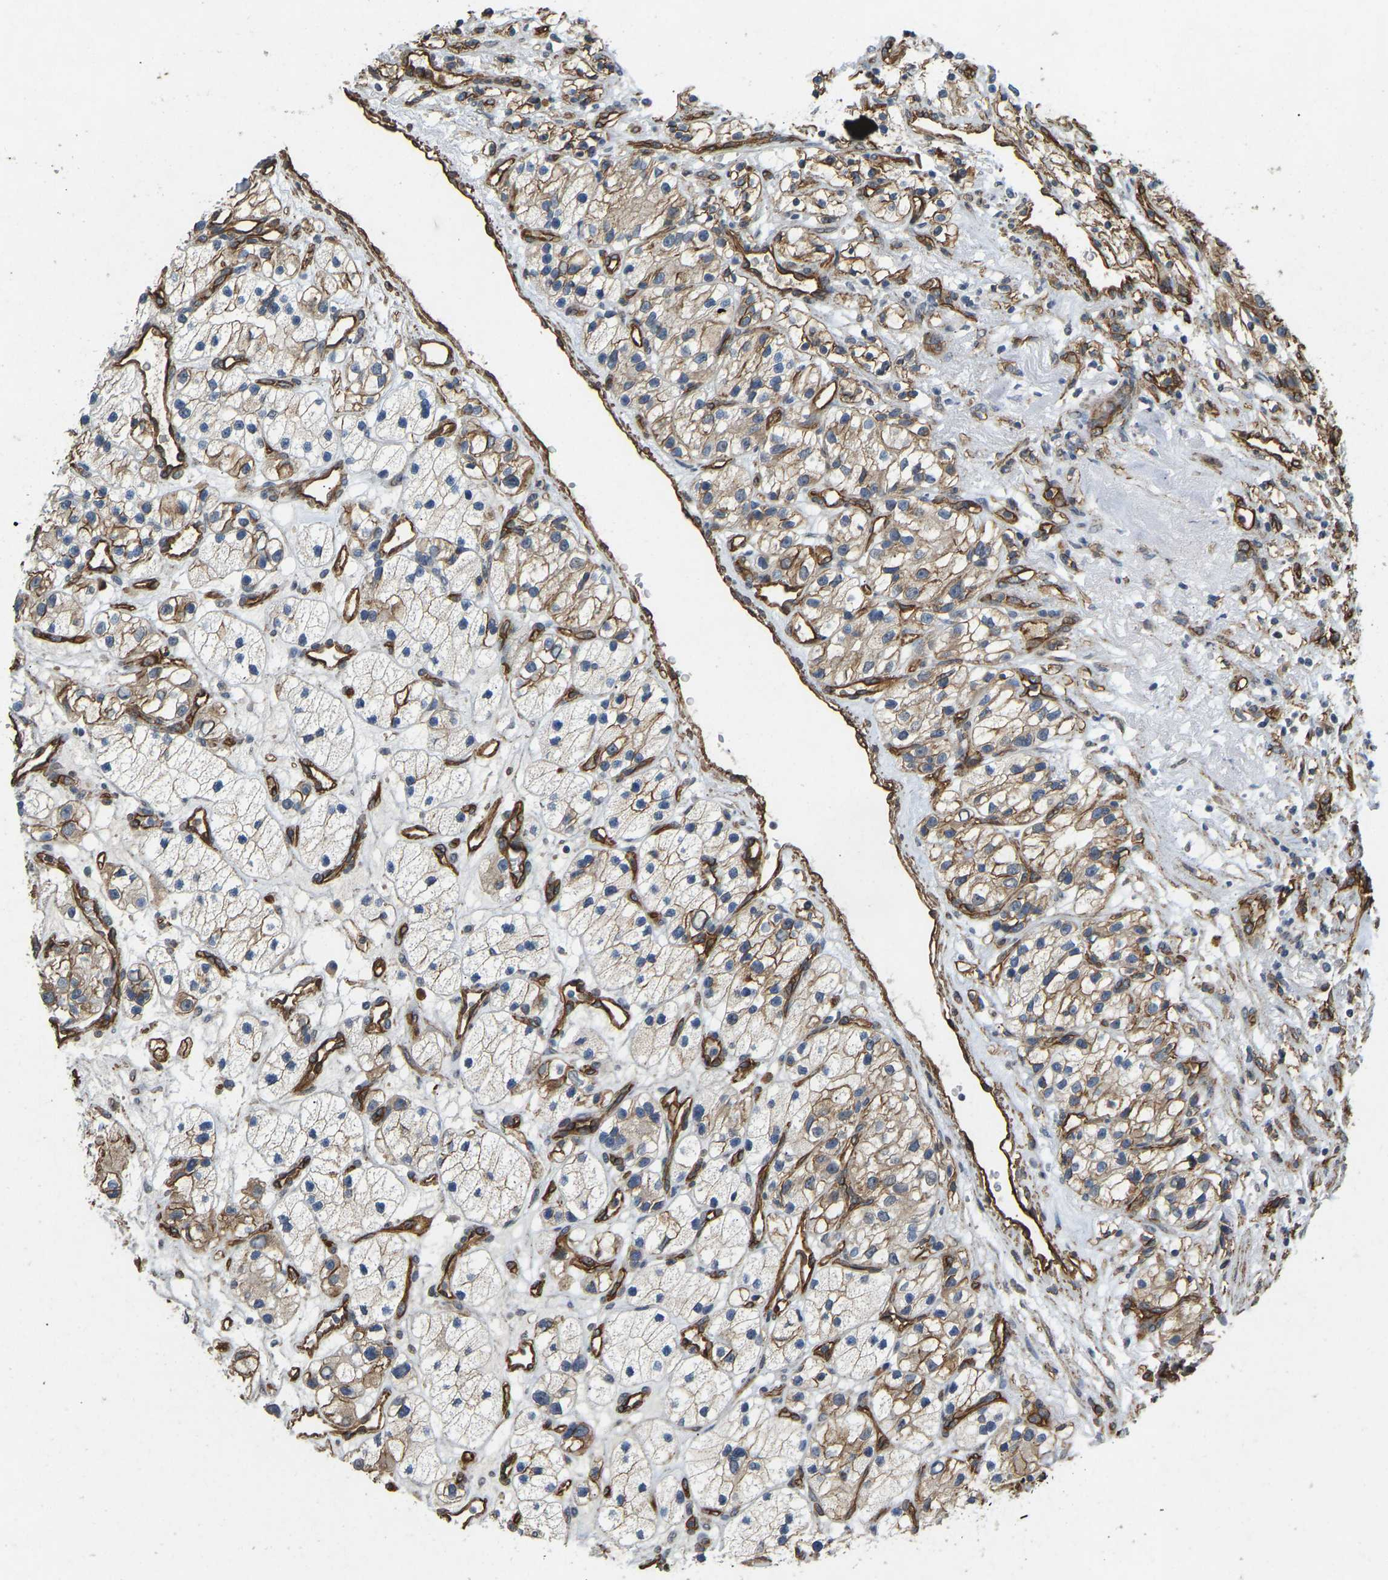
{"staining": {"intensity": "weak", "quantity": ">75%", "location": "cytoplasmic/membranous"}, "tissue": "renal cancer", "cell_type": "Tumor cells", "image_type": "cancer", "snomed": [{"axis": "morphology", "description": "Adenocarcinoma, NOS"}, {"axis": "topography", "description": "Kidney"}], "caption": "Immunohistochemistry (DAB (3,3'-diaminobenzidine)) staining of human renal adenocarcinoma shows weak cytoplasmic/membranous protein expression in approximately >75% of tumor cells.", "gene": "NMB", "patient": {"sex": "female", "age": 57}}